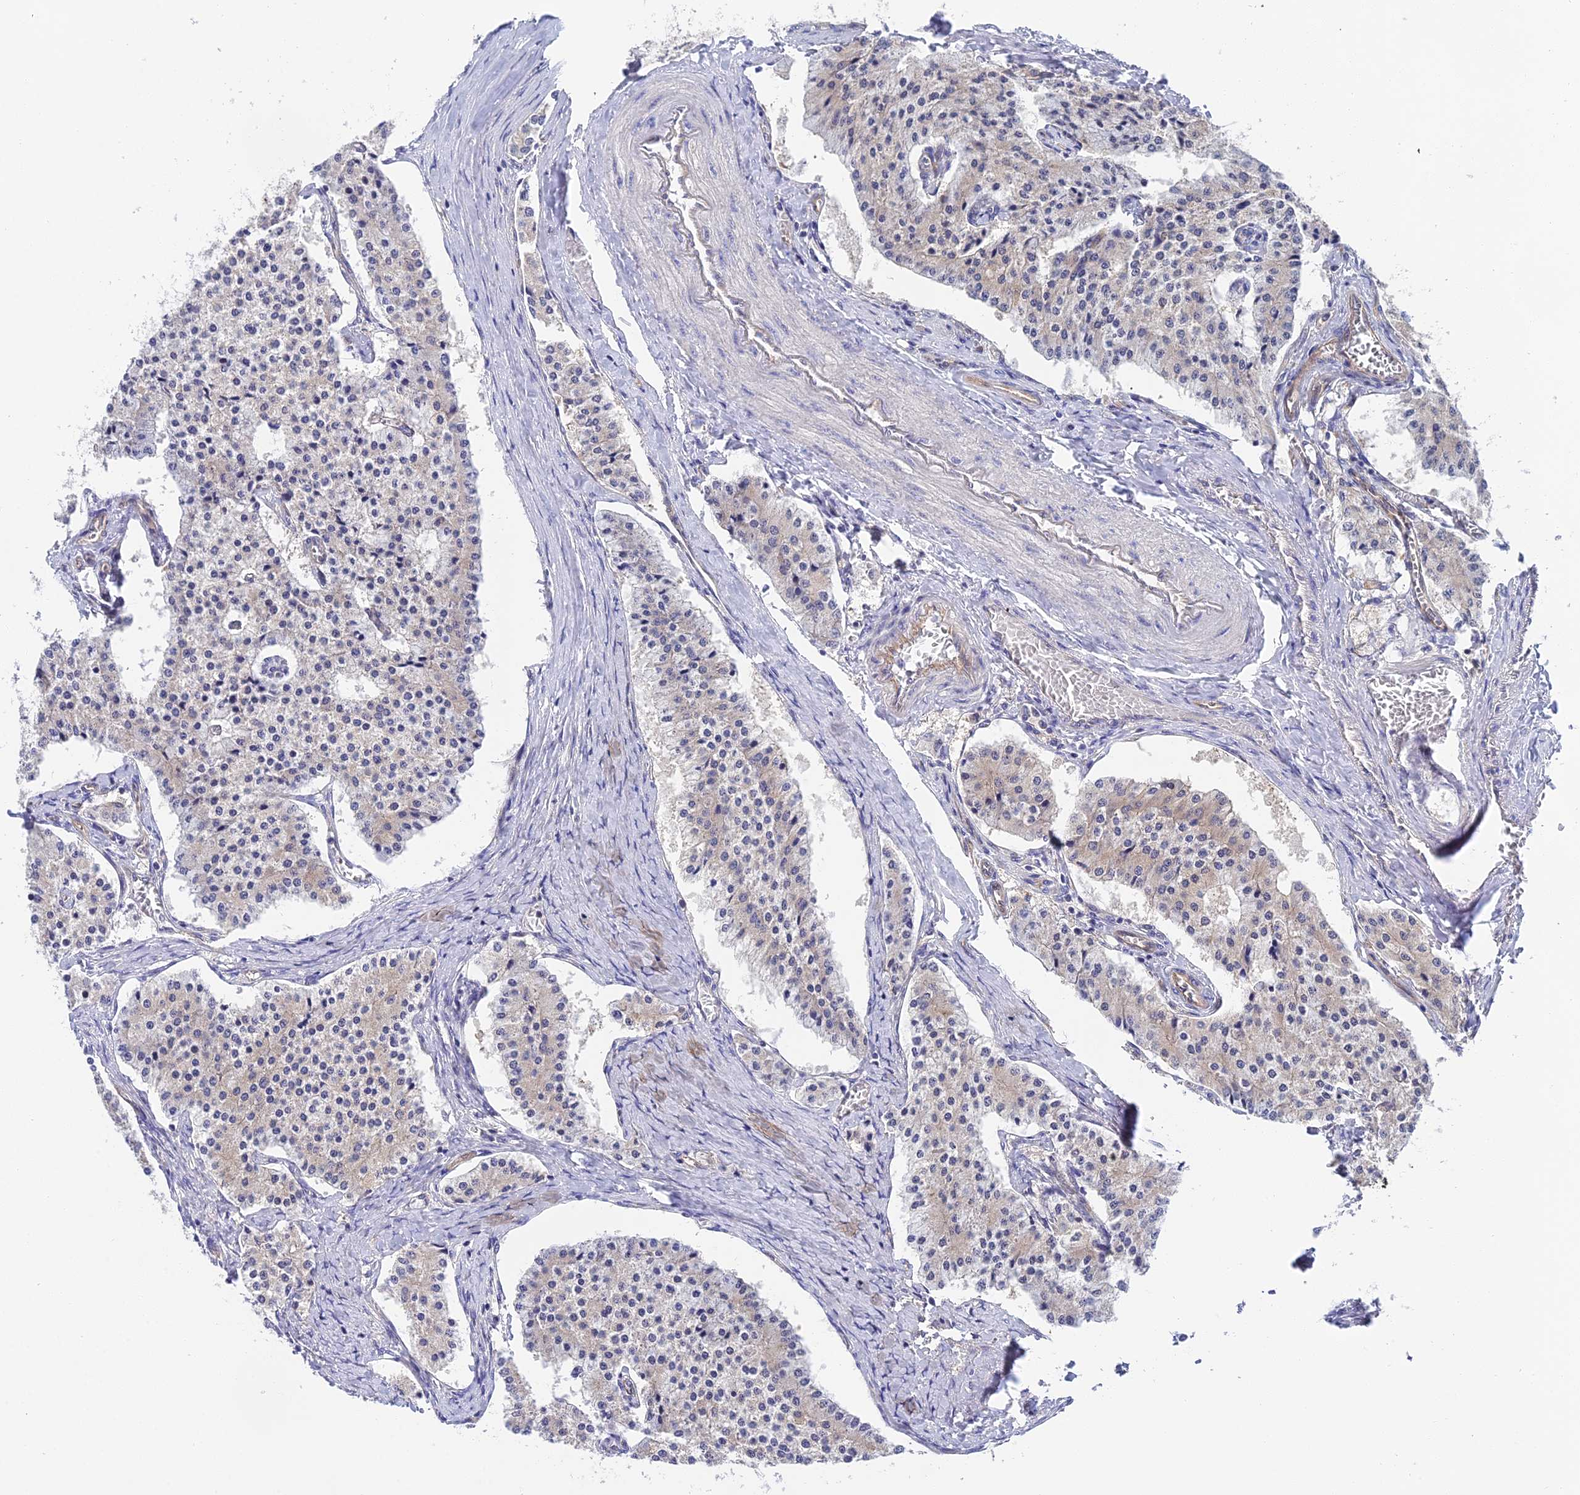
{"staining": {"intensity": "weak", "quantity": "<25%", "location": "cytoplasmic/membranous"}, "tissue": "carcinoid", "cell_type": "Tumor cells", "image_type": "cancer", "snomed": [{"axis": "morphology", "description": "Carcinoid, malignant, NOS"}, {"axis": "topography", "description": "Colon"}], "caption": "Immunohistochemical staining of carcinoid reveals no significant expression in tumor cells.", "gene": "PPP2R2C", "patient": {"sex": "female", "age": 52}}